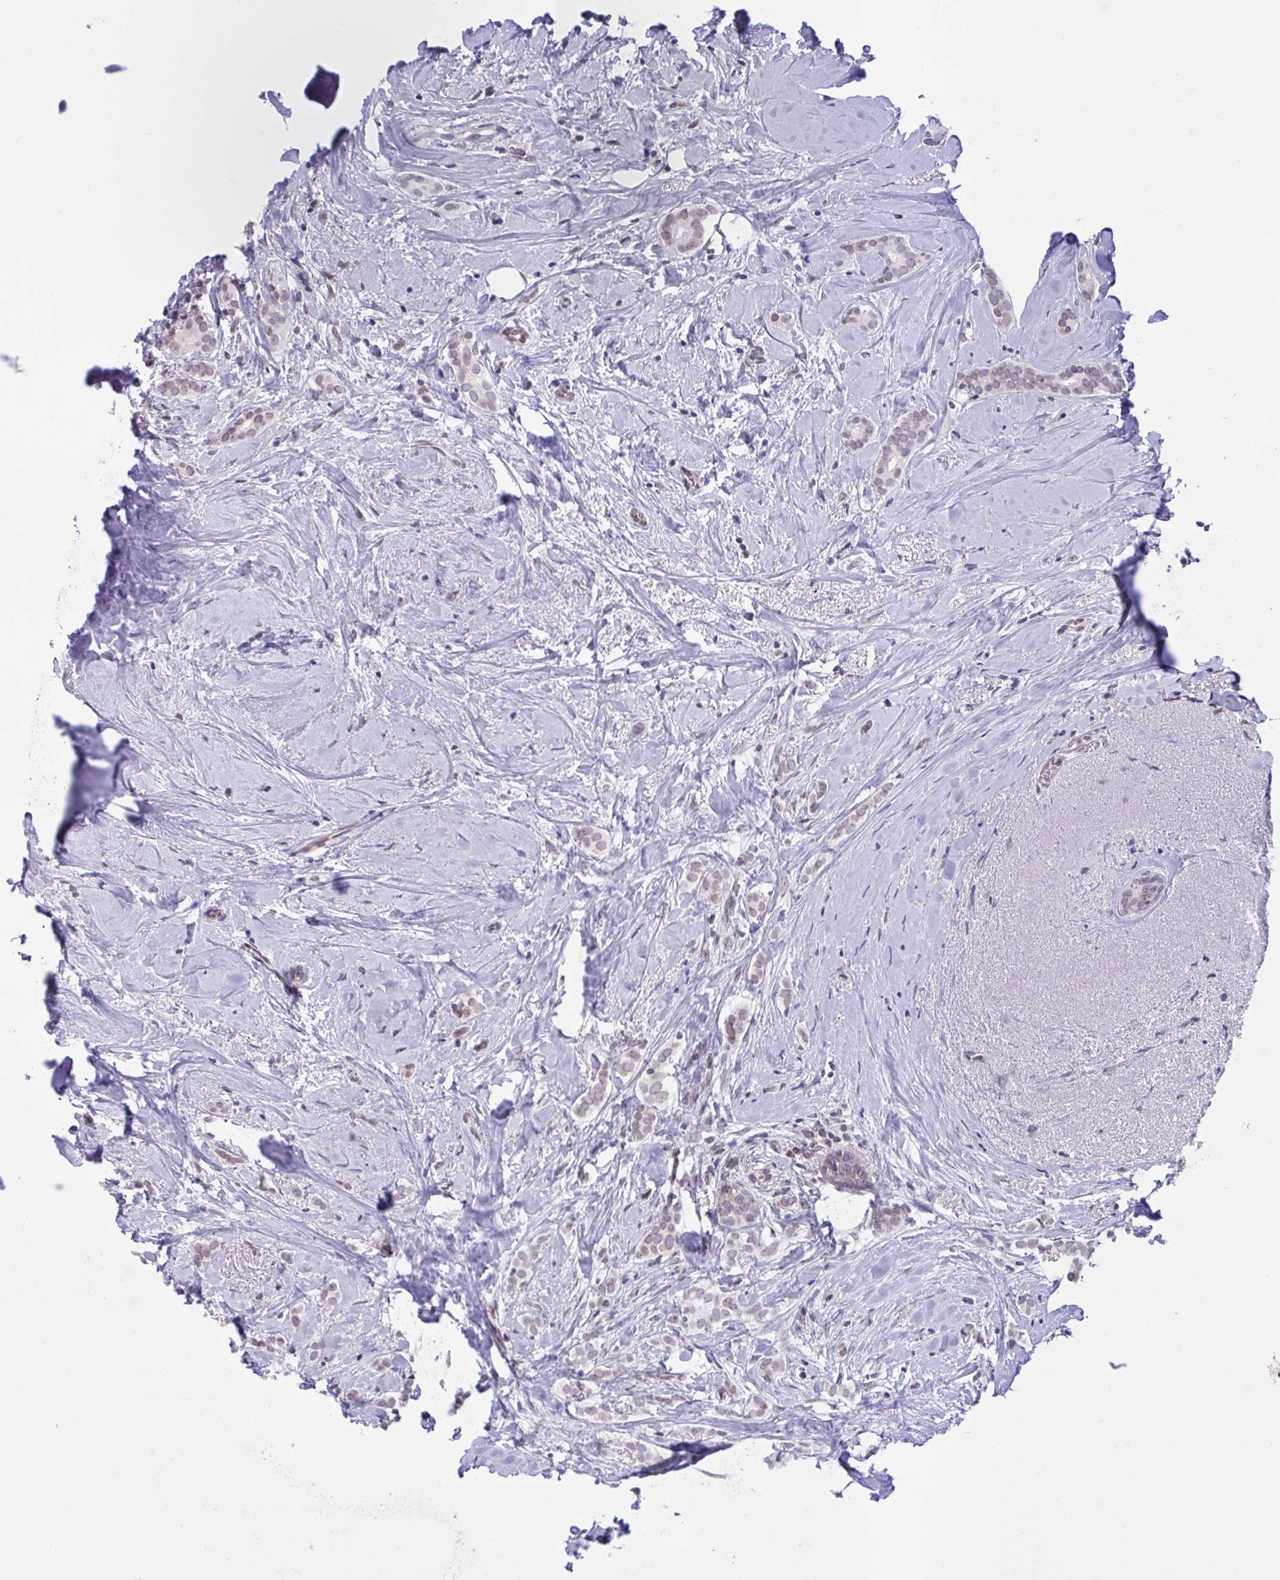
{"staining": {"intensity": "negative", "quantity": "none", "location": "none"}, "tissue": "breast cancer", "cell_type": "Tumor cells", "image_type": "cancer", "snomed": [{"axis": "morphology", "description": "Duct carcinoma"}, {"axis": "topography", "description": "Breast"}], "caption": "A photomicrograph of human breast cancer (invasive ductal carcinoma) is negative for staining in tumor cells.", "gene": "DOCK11", "patient": {"sex": "female", "age": 65}}